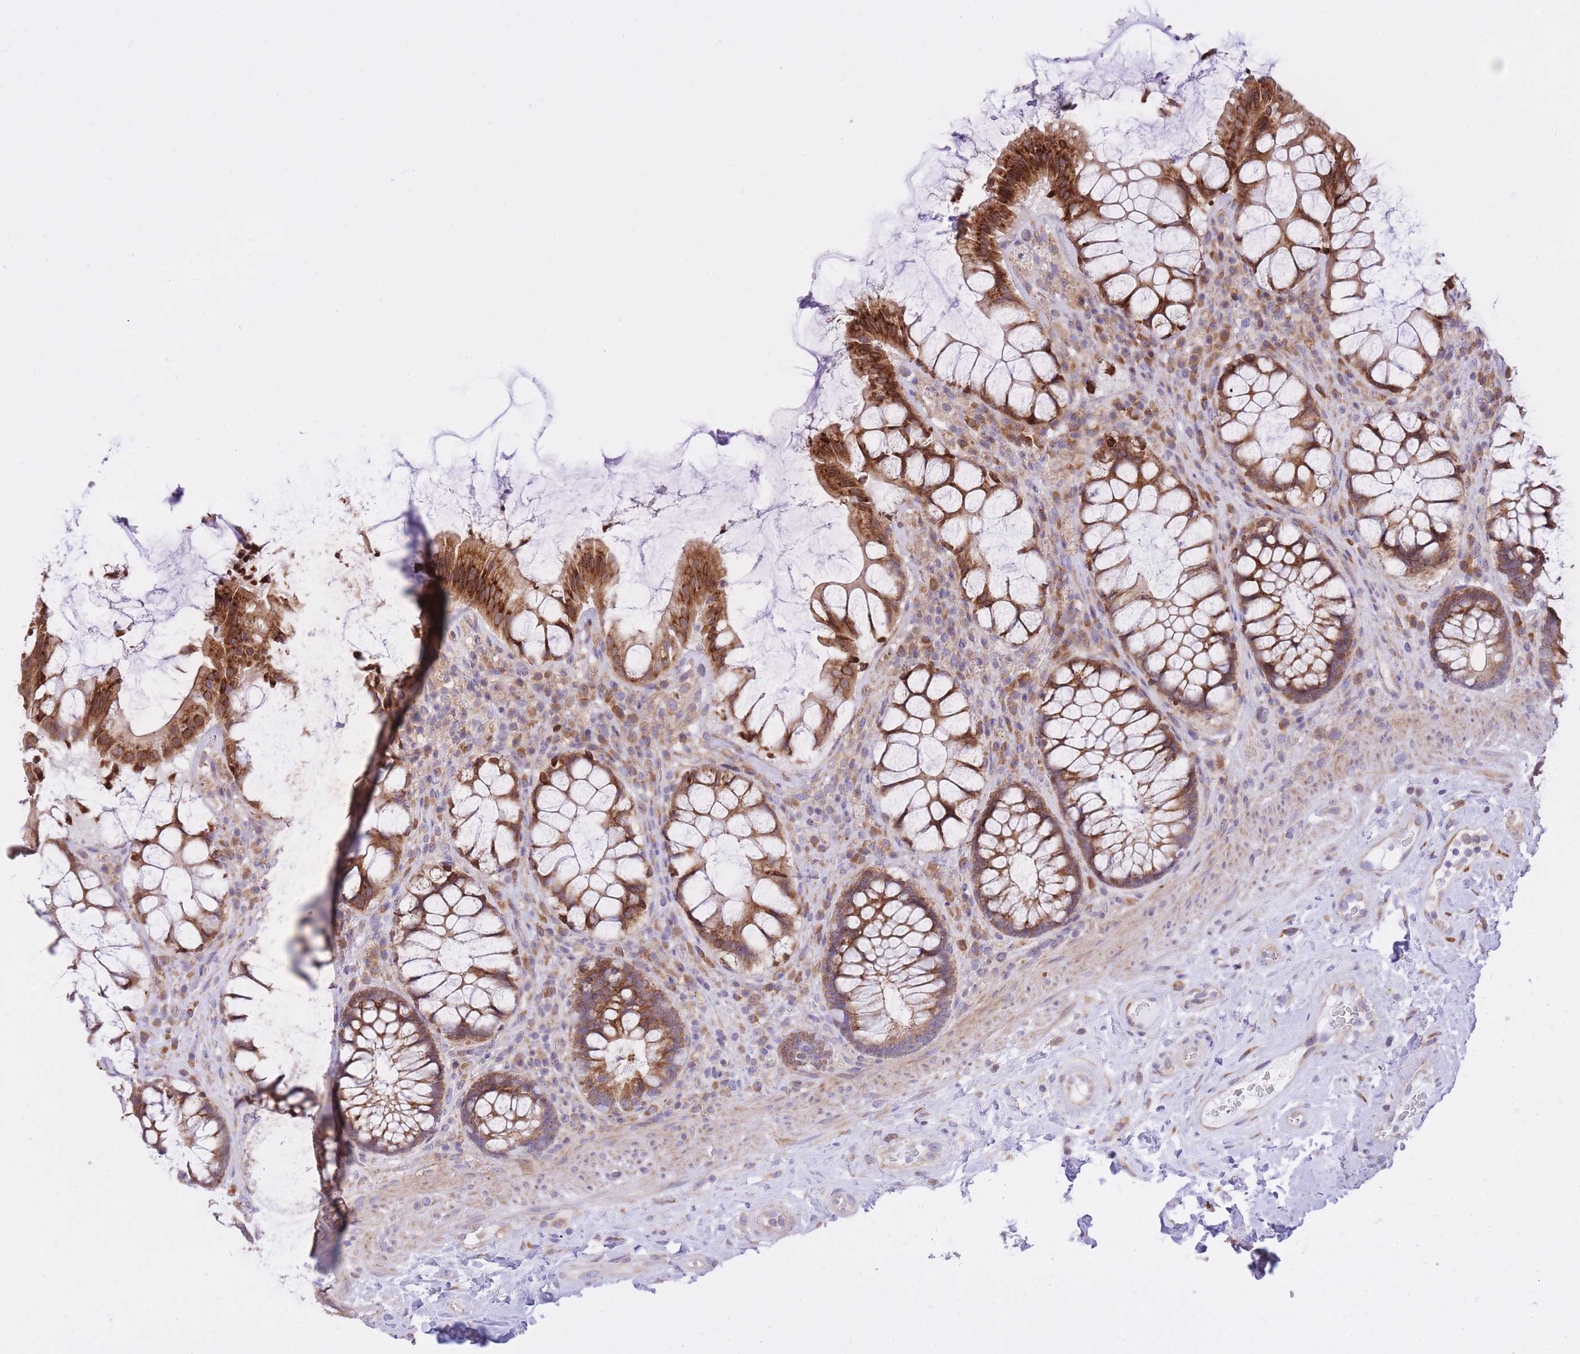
{"staining": {"intensity": "moderate", "quantity": ">75%", "location": "cytoplasmic/membranous"}, "tissue": "rectum", "cell_type": "Glandular cells", "image_type": "normal", "snomed": [{"axis": "morphology", "description": "Normal tissue, NOS"}, {"axis": "topography", "description": "Rectum"}], "caption": "Brown immunohistochemical staining in unremarkable rectum shows moderate cytoplasmic/membranous positivity in about >75% of glandular cells. (DAB IHC with brightfield microscopy, high magnification).", "gene": "GBP7", "patient": {"sex": "female", "age": 58}}